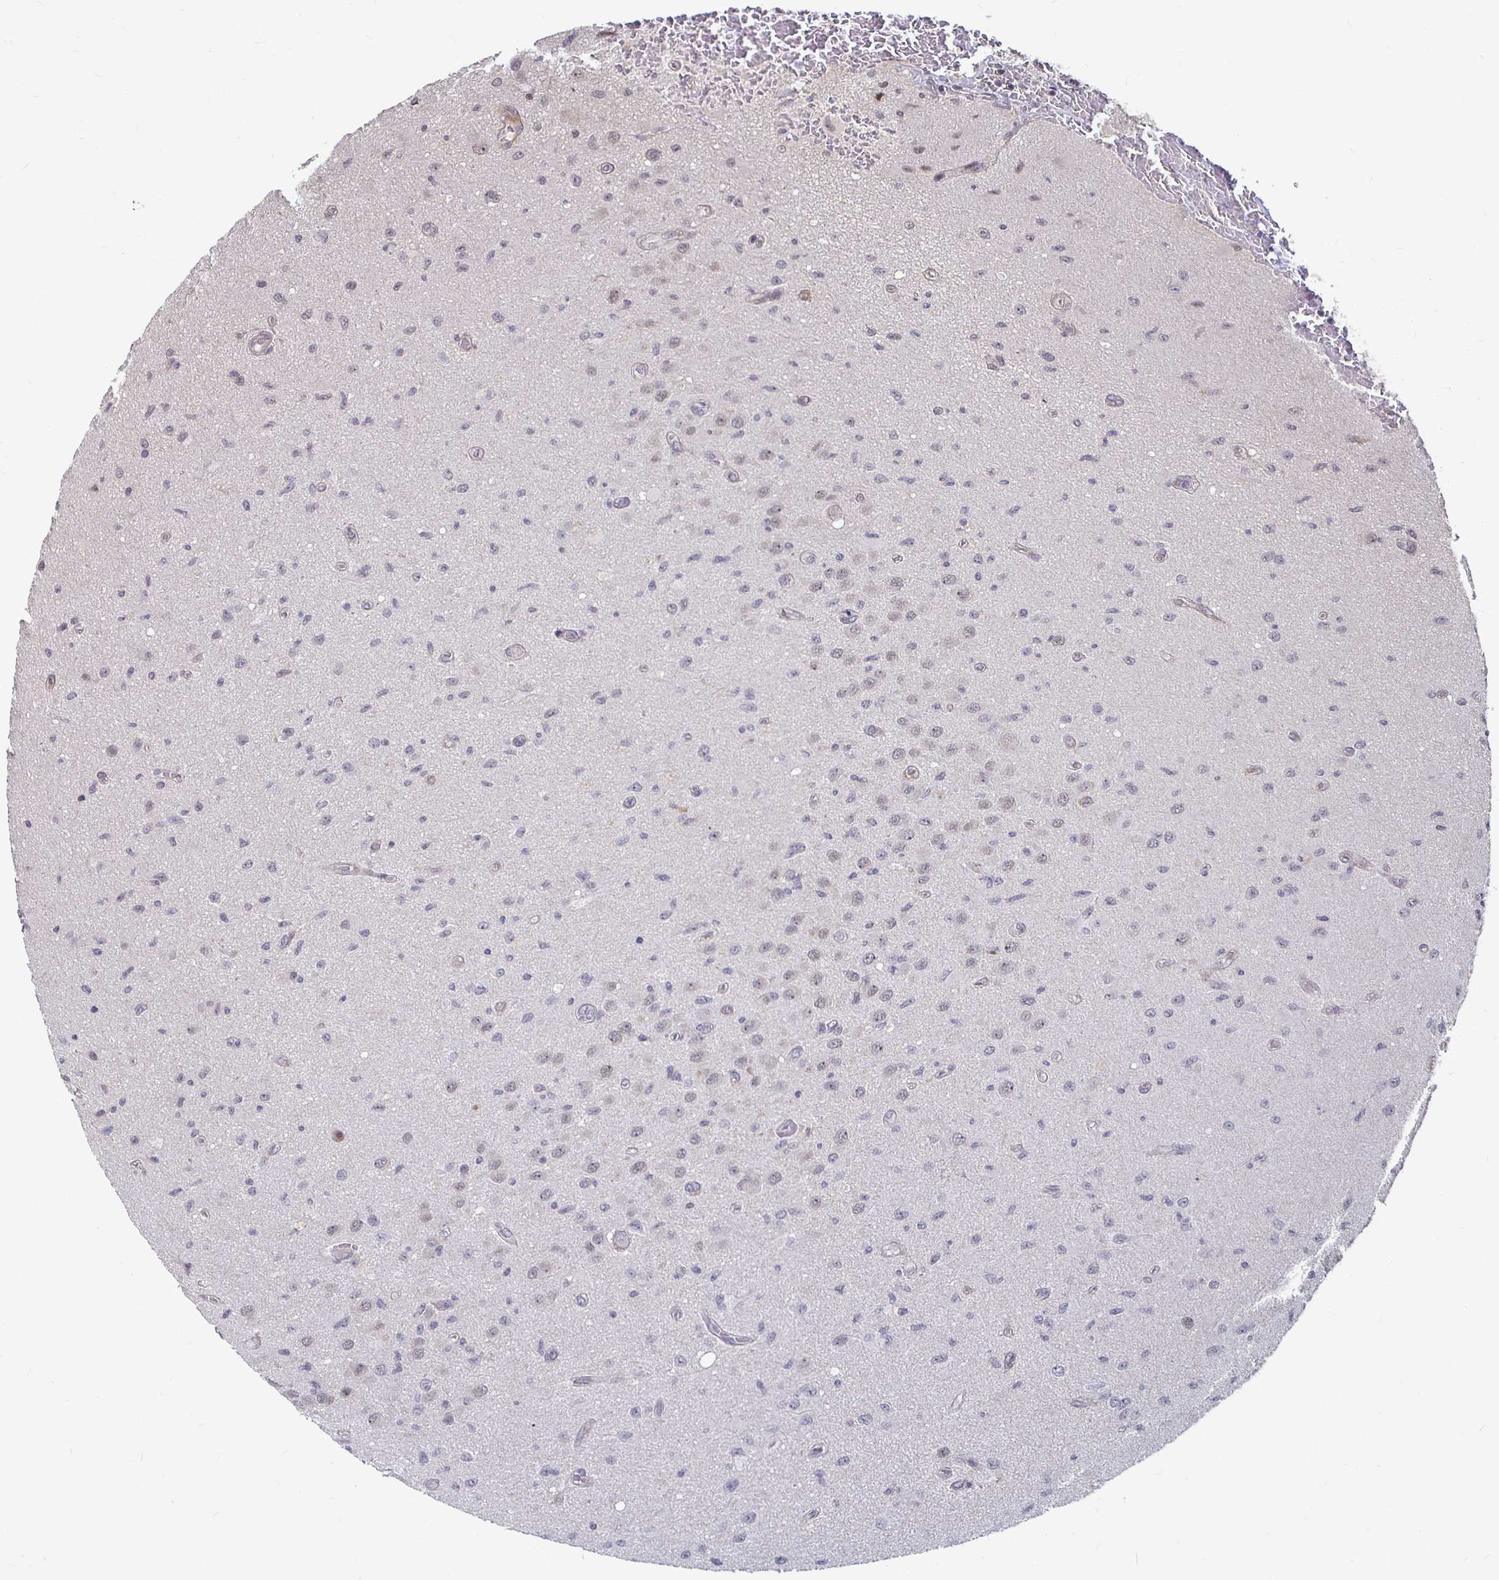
{"staining": {"intensity": "negative", "quantity": "none", "location": "none"}, "tissue": "glioma", "cell_type": "Tumor cells", "image_type": "cancer", "snomed": [{"axis": "morphology", "description": "Glioma, malignant, High grade"}, {"axis": "topography", "description": "Brain"}], "caption": "High power microscopy histopathology image of an immunohistochemistry image of glioma, revealing no significant positivity in tumor cells.", "gene": "CAPN11", "patient": {"sex": "male", "age": 67}}